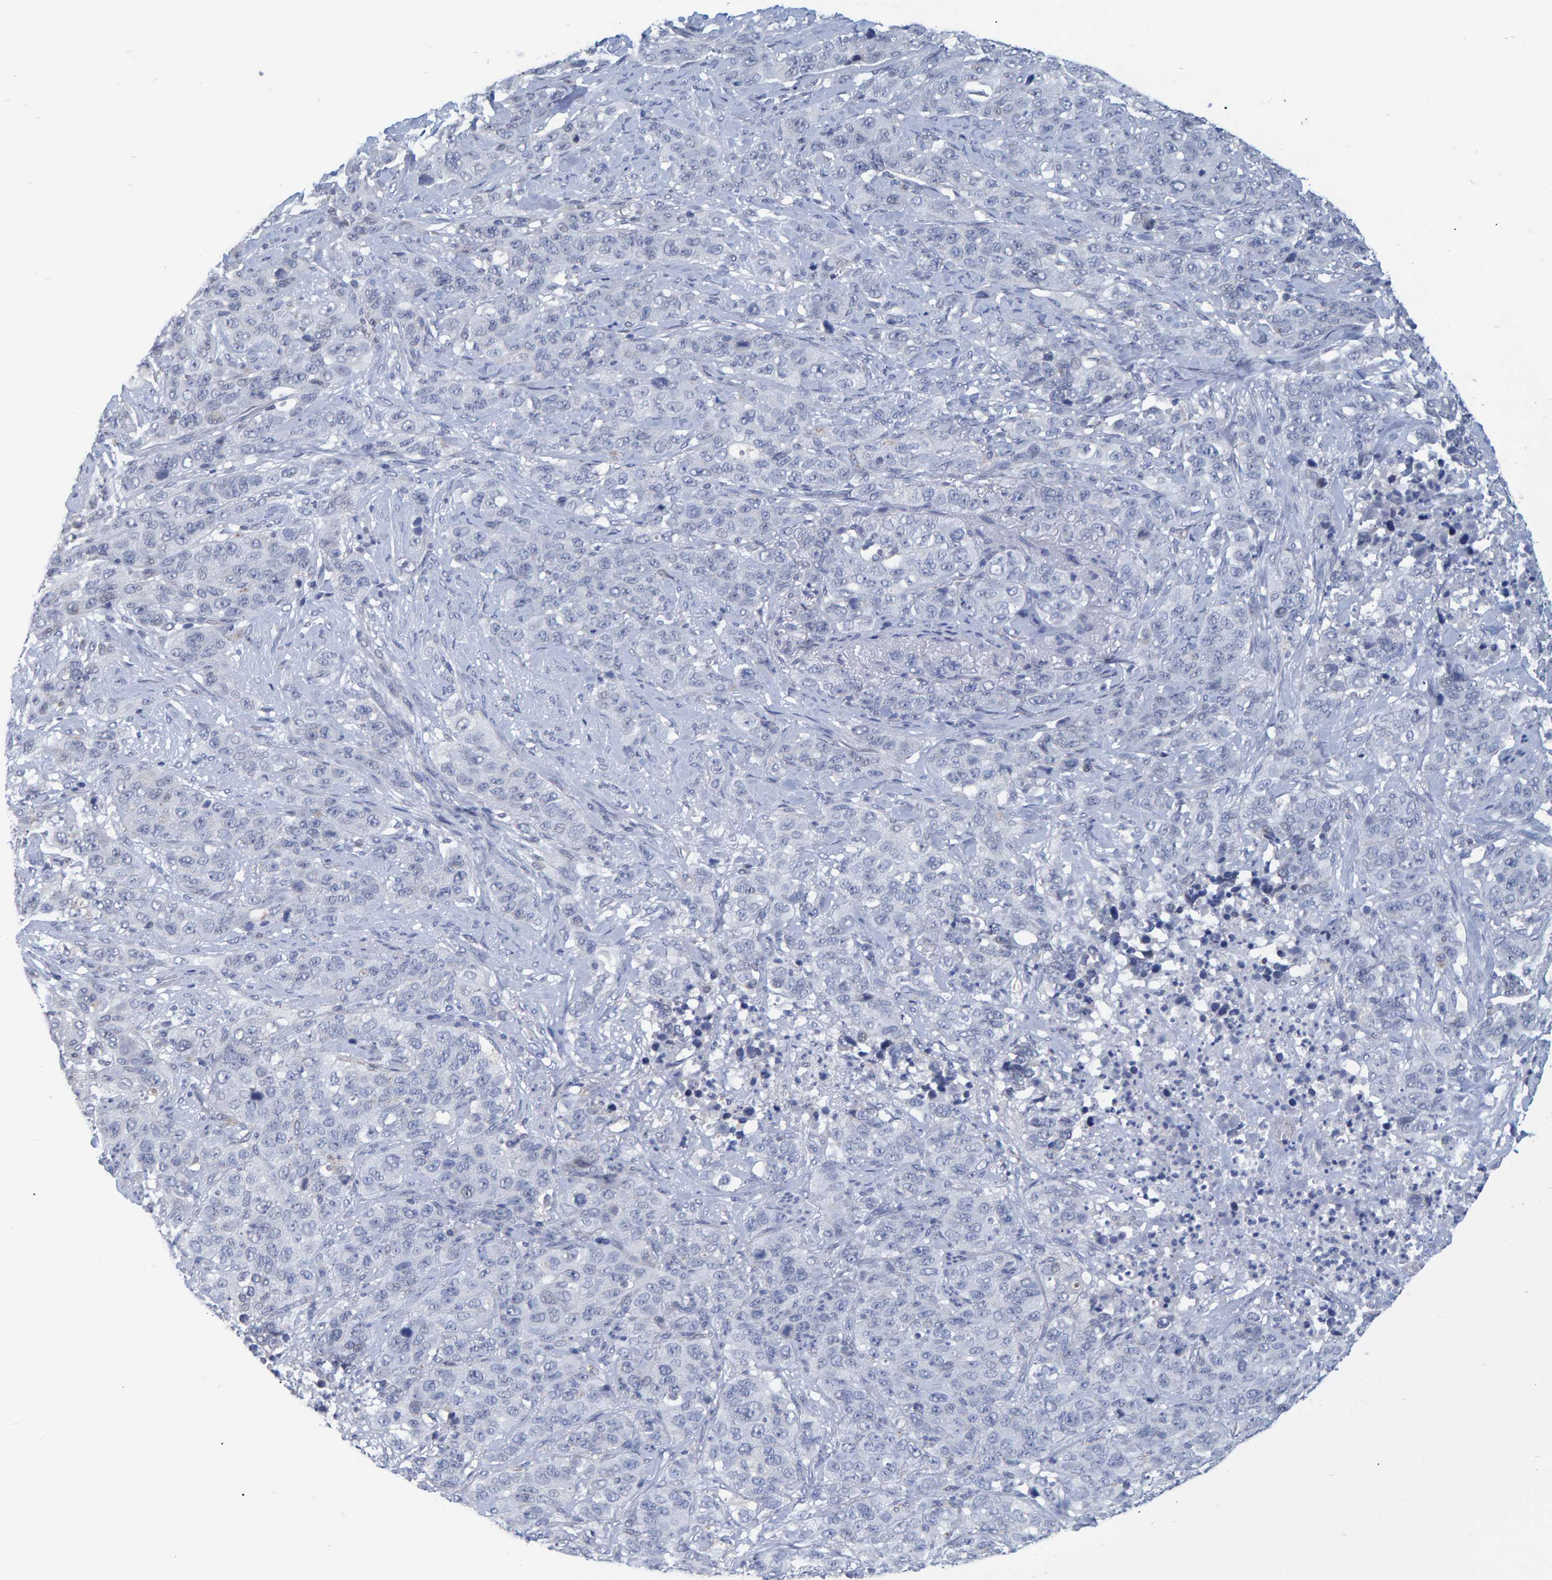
{"staining": {"intensity": "negative", "quantity": "none", "location": "none"}, "tissue": "stomach cancer", "cell_type": "Tumor cells", "image_type": "cancer", "snomed": [{"axis": "morphology", "description": "Adenocarcinoma, NOS"}, {"axis": "topography", "description": "Stomach"}], "caption": "The immunohistochemistry histopathology image has no significant expression in tumor cells of stomach adenocarcinoma tissue.", "gene": "PROCA1", "patient": {"sex": "male", "age": 48}}